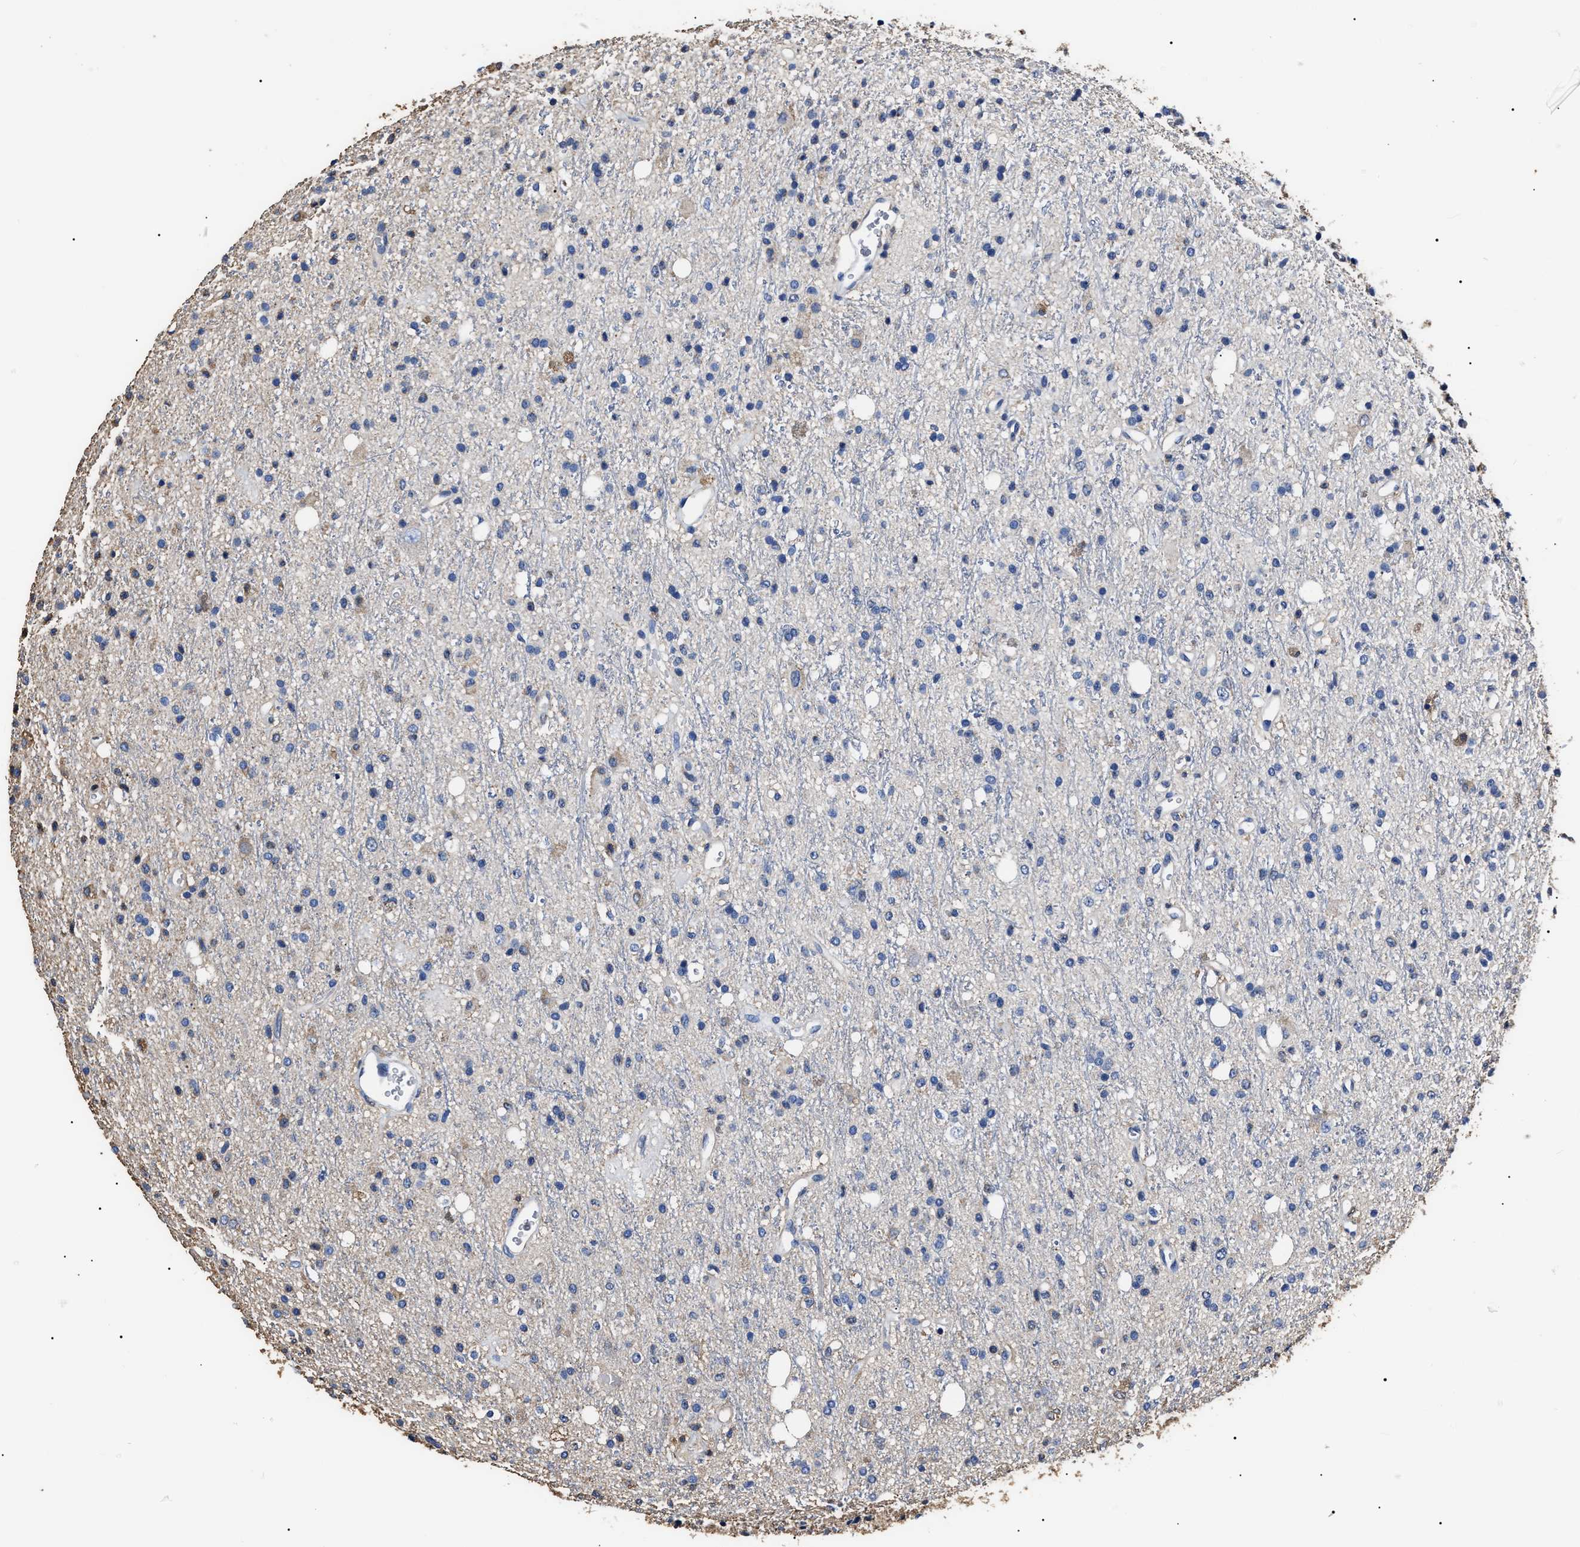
{"staining": {"intensity": "negative", "quantity": "none", "location": "none"}, "tissue": "glioma", "cell_type": "Tumor cells", "image_type": "cancer", "snomed": [{"axis": "morphology", "description": "Glioma, malignant, High grade"}, {"axis": "topography", "description": "Brain"}], "caption": "IHC photomicrograph of neoplastic tissue: human glioma stained with DAB reveals no significant protein staining in tumor cells.", "gene": "ALDH1A1", "patient": {"sex": "male", "age": 47}}